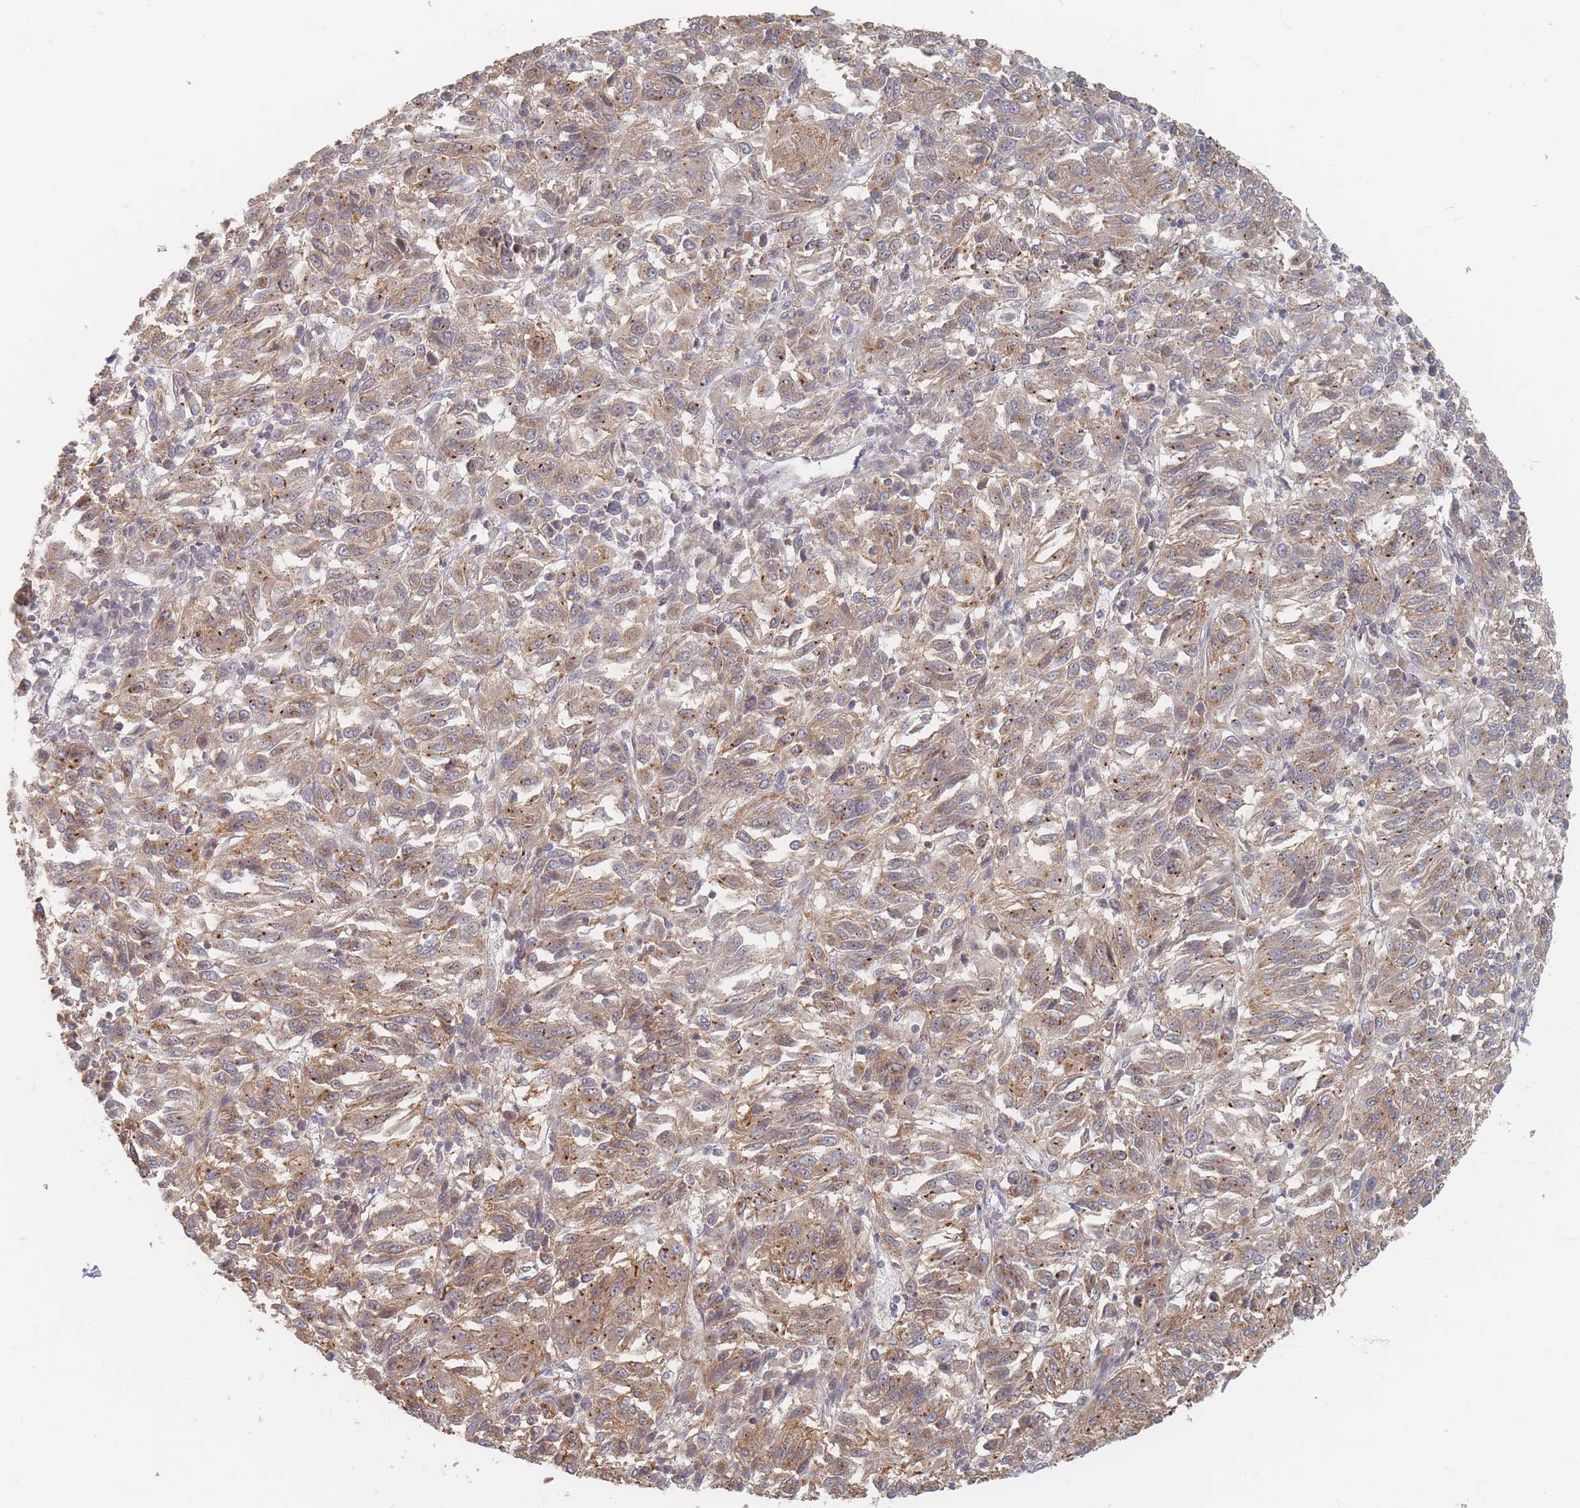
{"staining": {"intensity": "moderate", "quantity": ">75%", "location": "cytoplasmic/membranous"}, "tissue": "melanoma", "cell_type": "Tumor cells", "image_type": "cancer", "snomed": [{"axis": "morphology", "description": "Malignant melanoma, Metastatic site"}, {"axis": "topography", "description": "Lung"}], "caption": "High-power microscopy captured an immunohistochemistry (IHC) histopathology image of melanoma, revealing moderate cytoplasmic/membranous staining in about >75% of tumor cells.", "gene": "GLE1", "patient": {"sex": "male", "age": 64}}